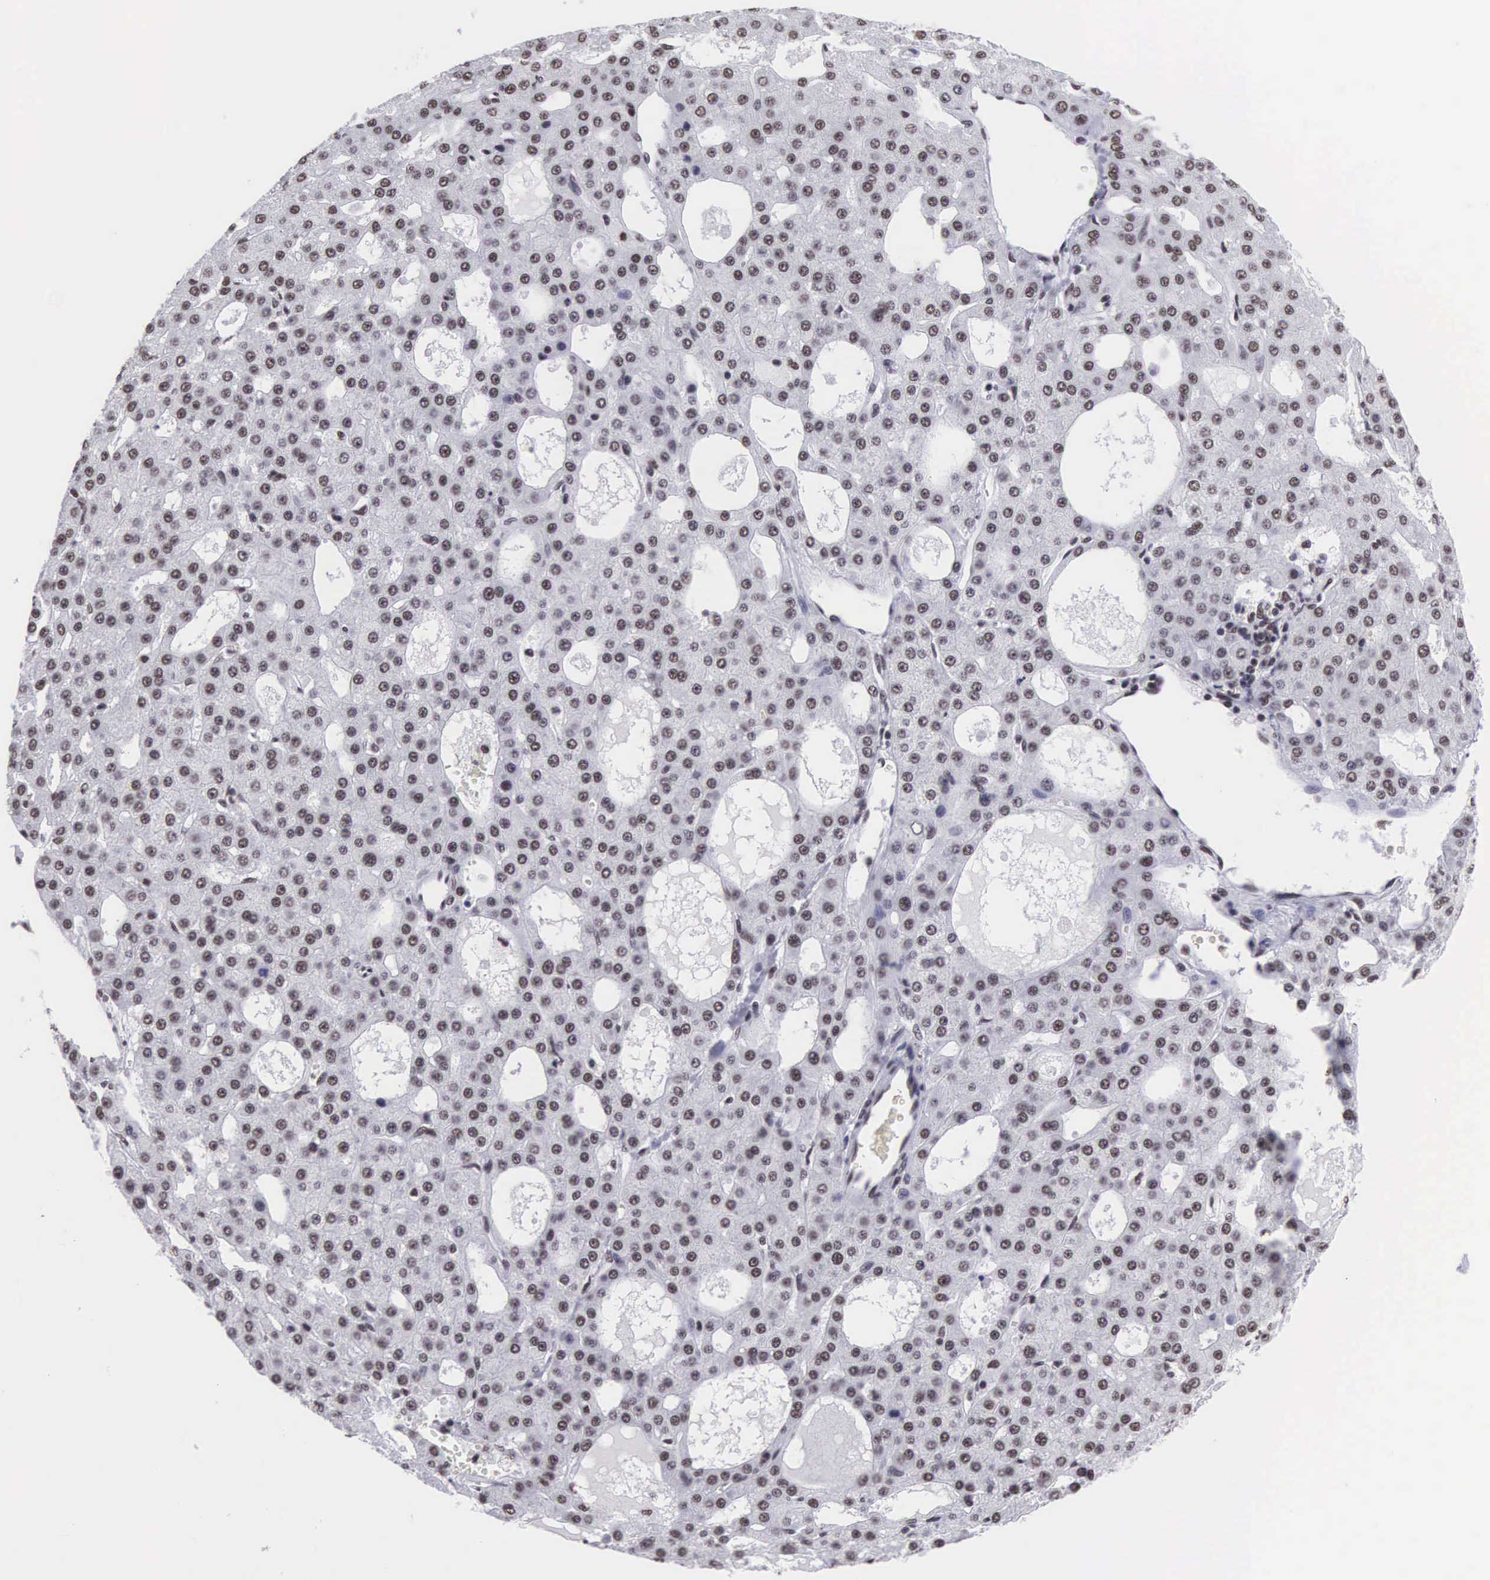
{"staining": {"intensity": "negative", "quantity": "none", "location": "none"}, "tissue": "liver cancer", "cell_type": "Tumor cells", "image_type": "cancer", "snomed": [{"axis": "morphology", "description": "Carcinoma, Hepatocellular, NOS"}, {"axis": "topography", "description": "Liver"}], "caption": "Liver hepatocellular carcinoma was stained to show a protein in brown. There is no significant positivity in tumor cells.", "gene": "SF3A1", "patient": {"sex": "male", "age": 47}}